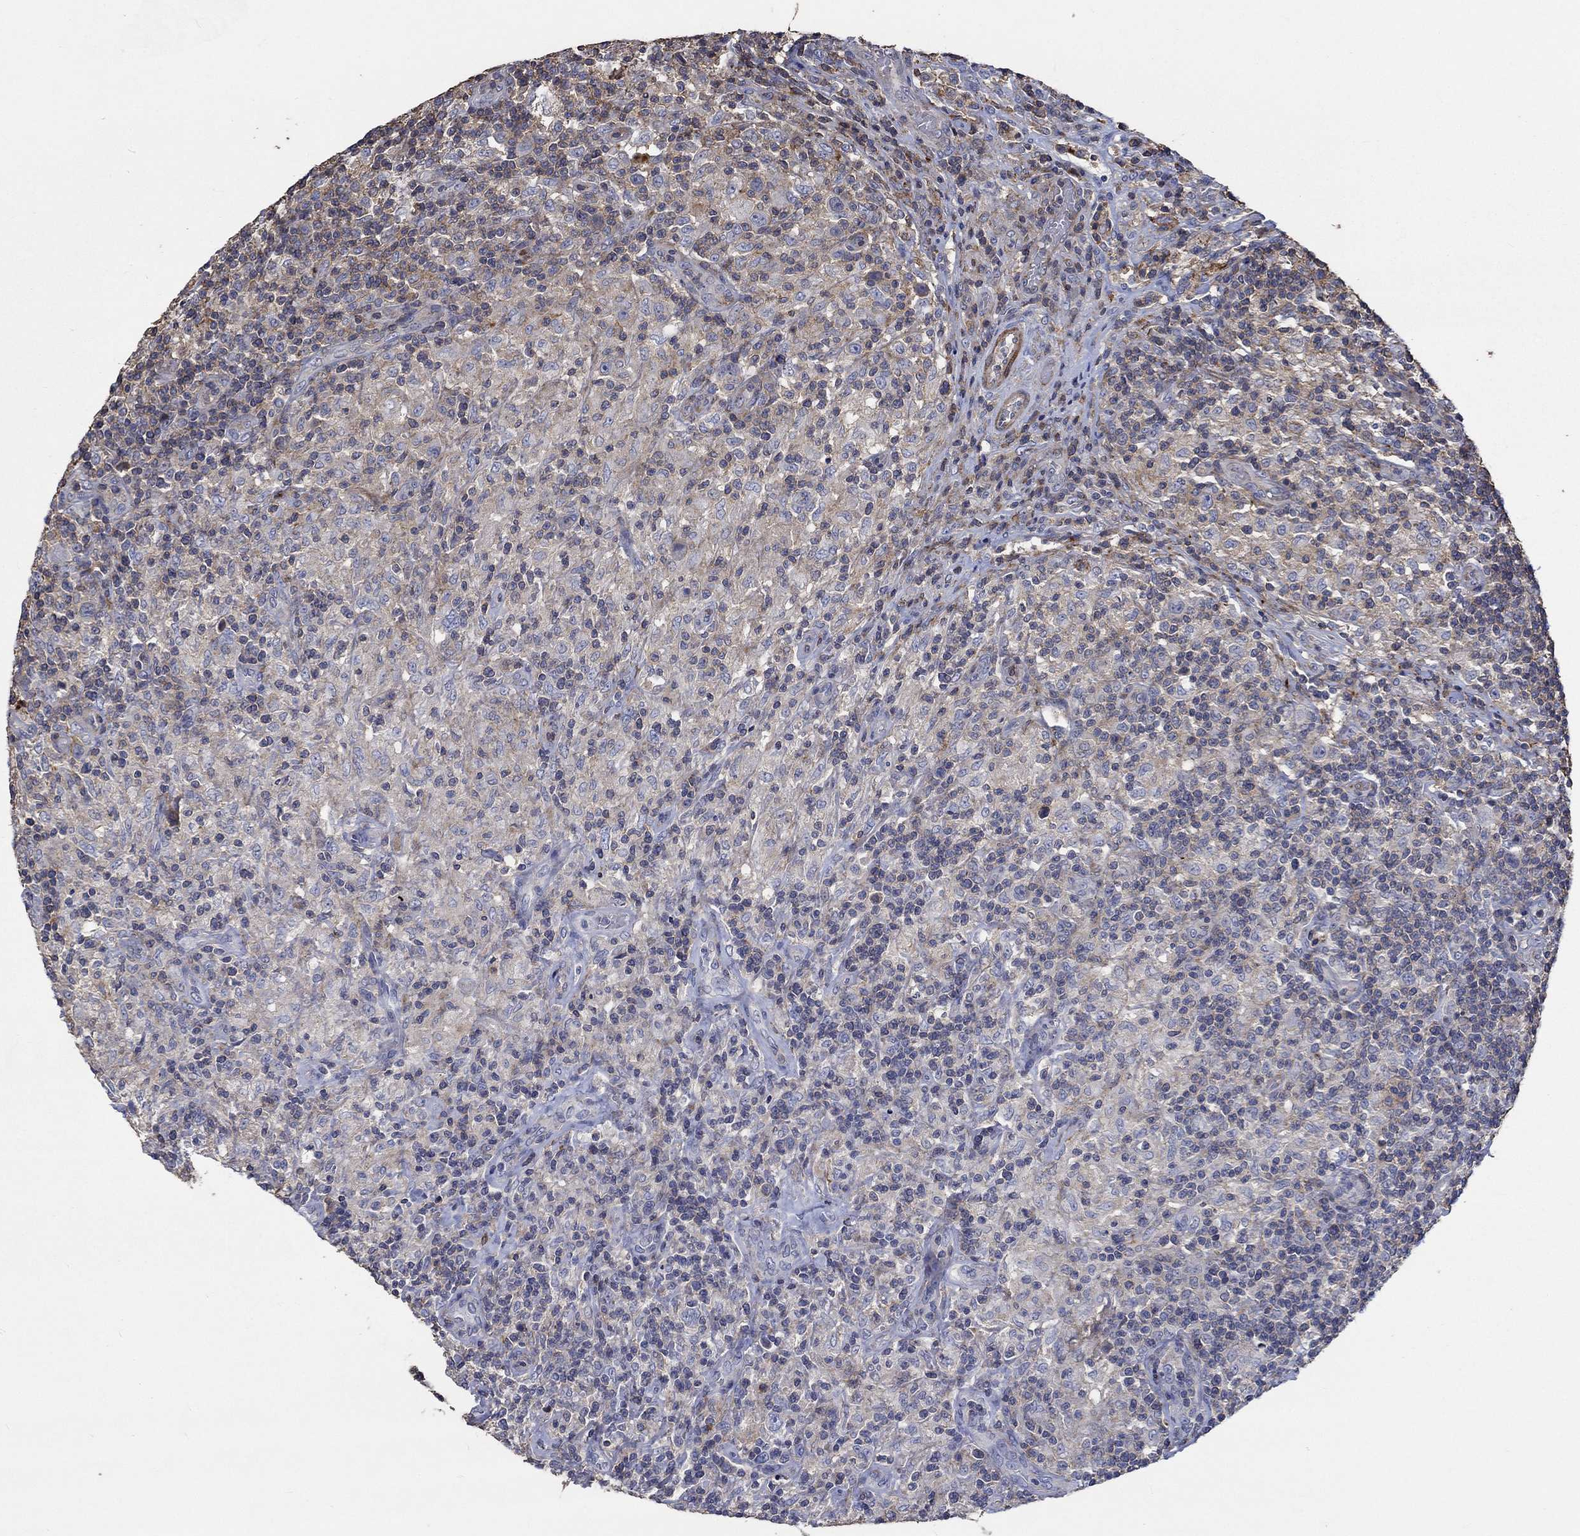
{"staining": {"intensity": "negative", "quantity": "none", "location": "none"}, "tissue": "lymphoma", "cell_type": "Tumor cells", "image_type": "cancer", "snomed": [{"axis": "morphology", "description": "Hodgkin's disease, NOS"}, {"axis": "topography", "description": "Lymph node"}], "caption": "Tumor cells show no significant protein expression in Hodgkin's disease. The staining is performed using DAB (3,3'-diaminobenzidine) brown chromogen with nuclei counter-stained in using hematoxylin.", "gene": "TNFAIP8L3", "patient": {"sex": "male", "age": 70}}